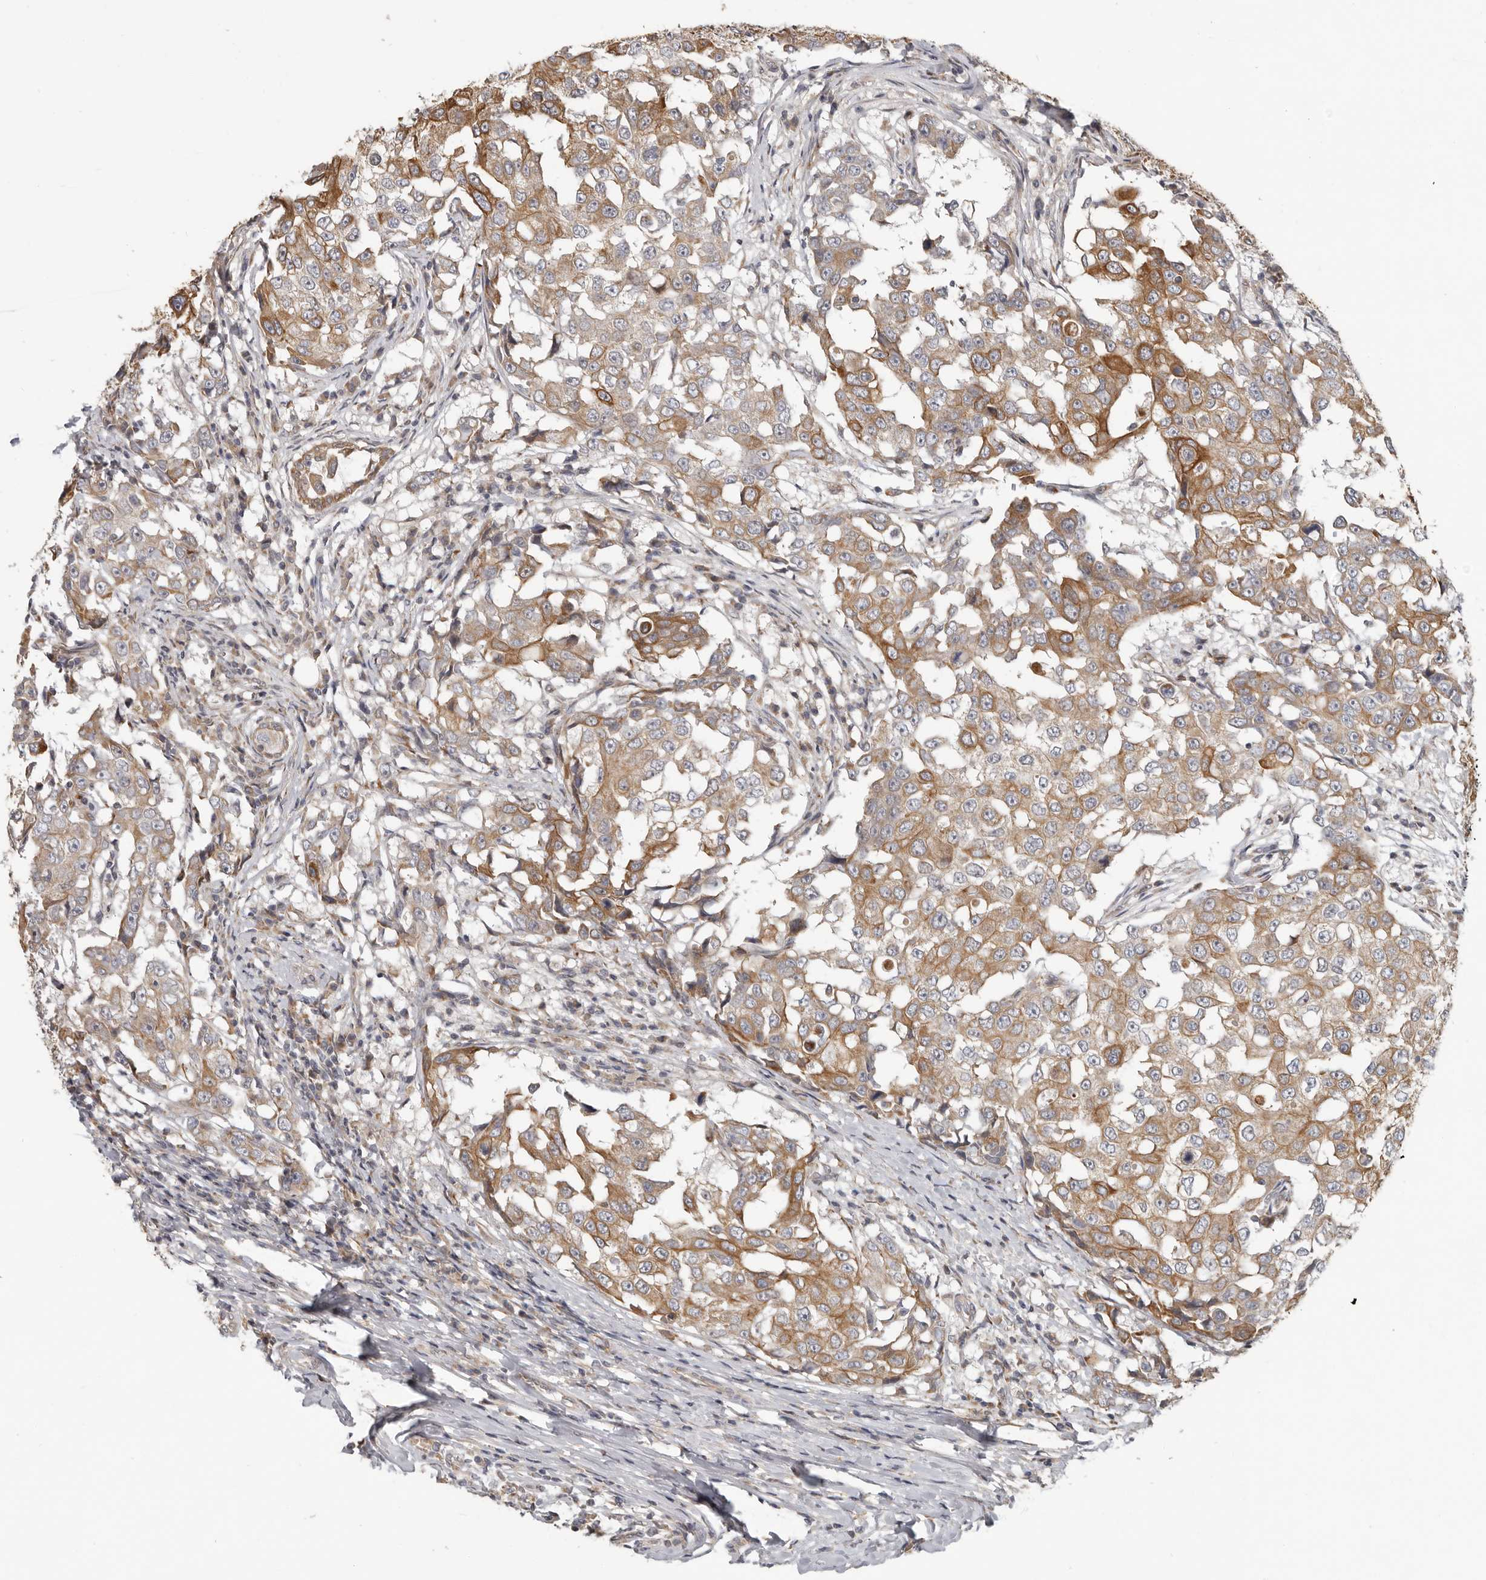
{"staining": {"intensity": "moderate", "quantity": ">75%", "location": "cytoplasmic/membranous"}, "tissue": "breast cancer", "cell_type": "Tumor cells", "image_type": "cancer", "snomed": [{"axis": "morphology", "description": "Duct carcinoma"}, {"axis": "topography", "description": "Breast"}], "caption": "Protein analysis of infiltrating ductal carcinoma (breast) tissue displays moderate cytoplasmic/membranous positivity in approximately >75% of tumor cells.", "gene": "UNK", "patient": {"sex": "female", "age": 27}}